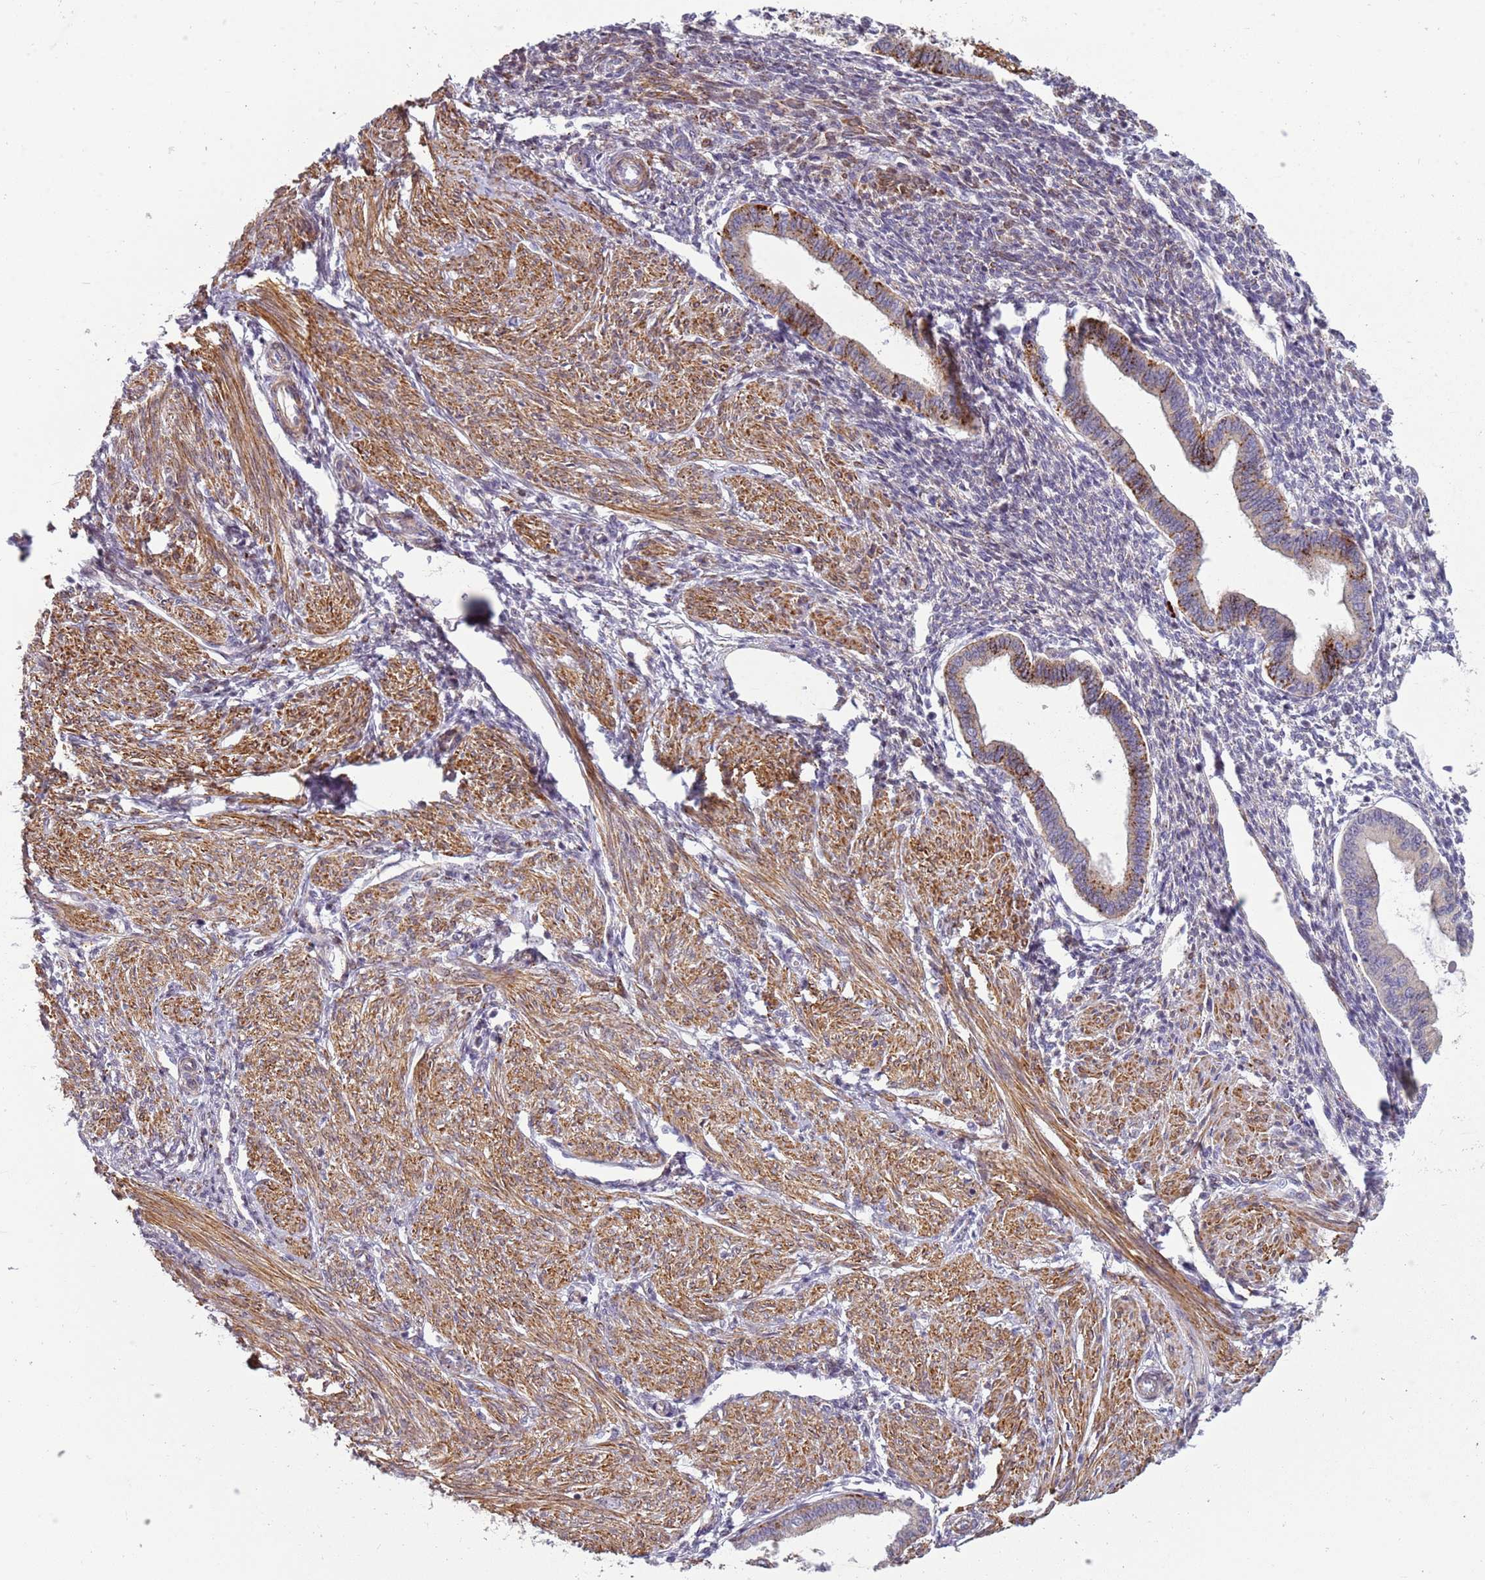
{"staining": {"intensity": "negative", "quantity": "none", "location": "none"}, "tissue": "endometrium", "cell_type": "Cells in endometrial stroma", "image_type": "normal", "snomed": [{"axis": "morphology", "description": "Normal tissue, NOS"}, {"axis": "topography", "description": "Endometrium"}], "caption": "Immunohistochemistry image of unremarkable endometrium: endometrium stained with DAB exhibits no significant protein positivity in cells in endometrial stroma.", "gene": "PVRIG", "patient": {"sex": "female", "age": 53}}